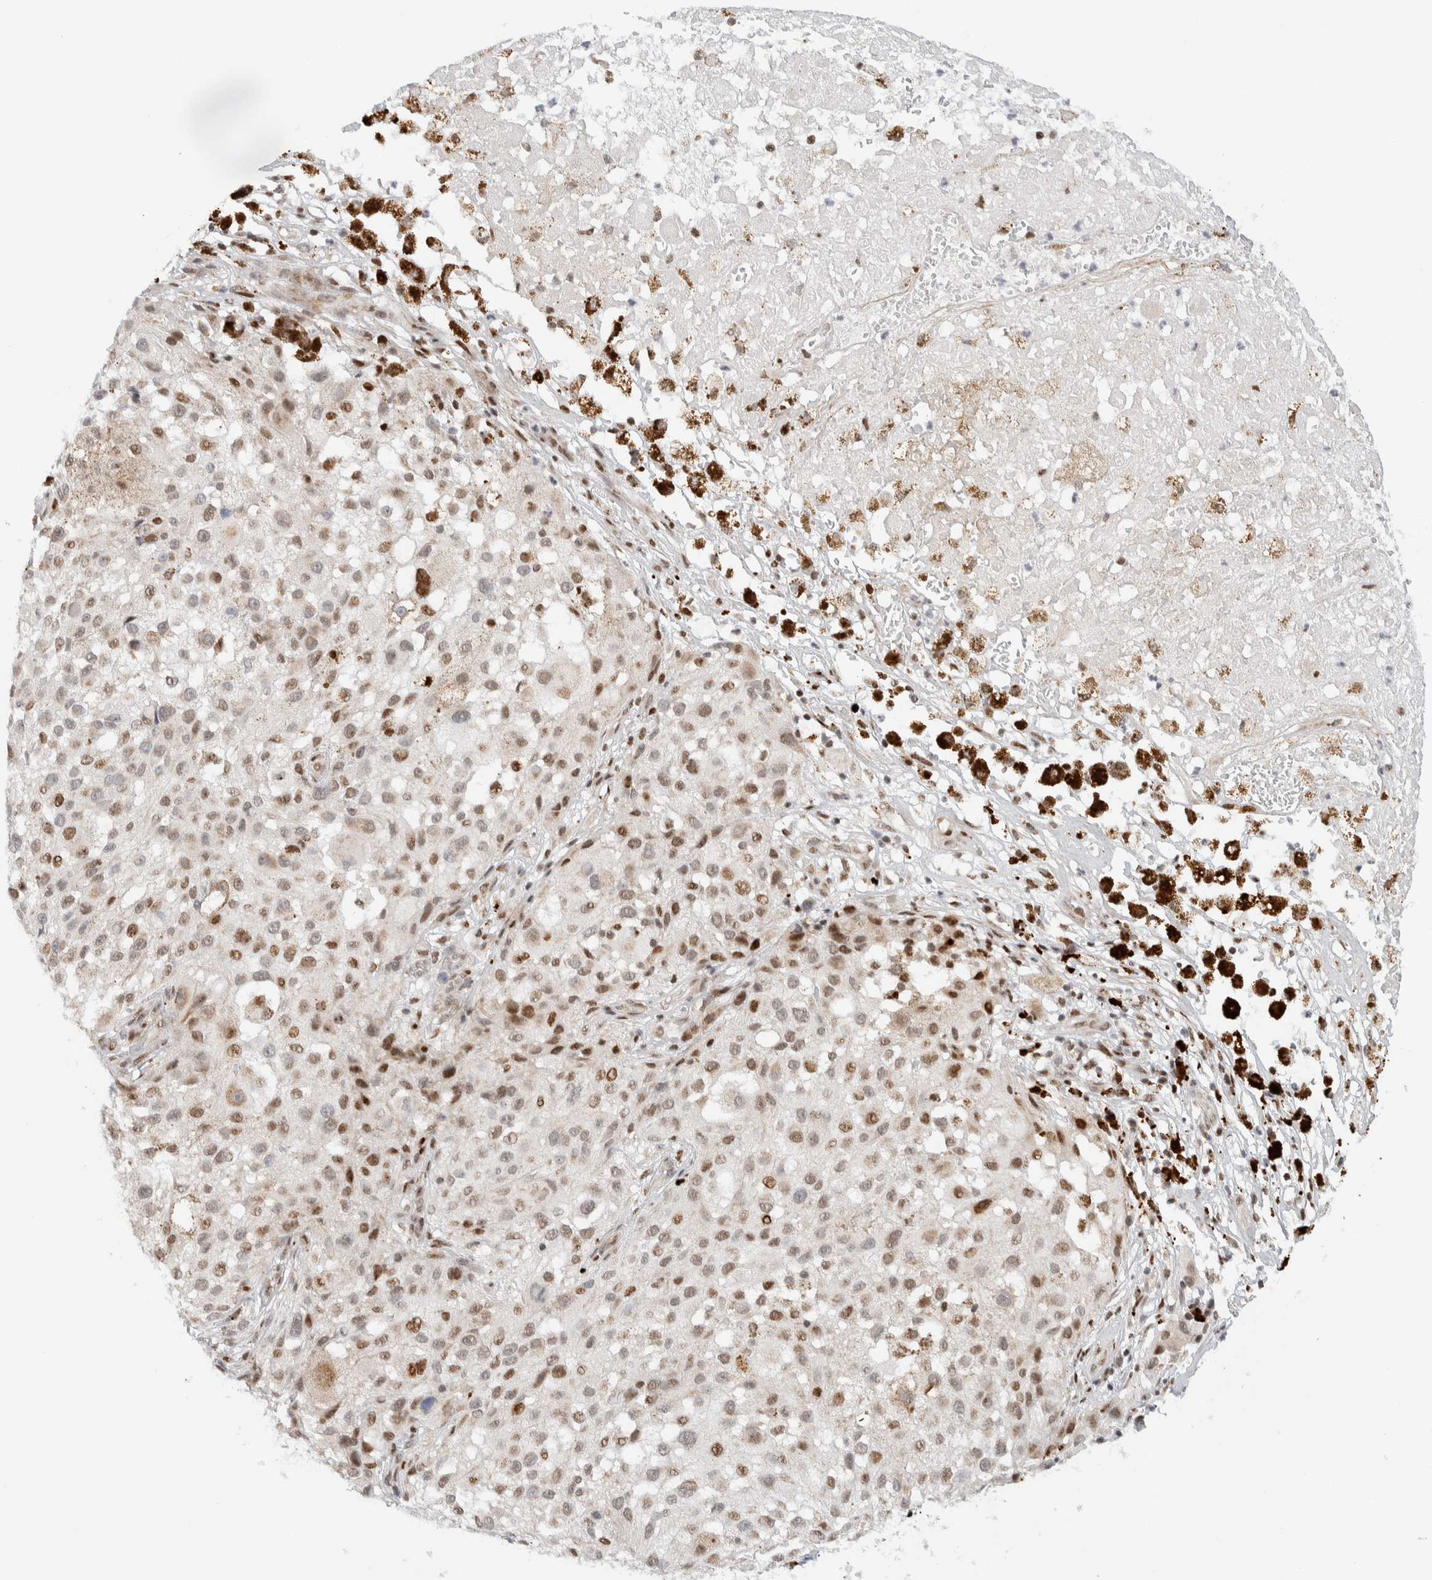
{"staining": {"intensity": "moderate", "quantity": "25%-75%", "location": "nuclear"}, "tissue": "melanoma", "cell_type": "Tumor cells", "image_type": "cancer", "snomed": [{"axis": "morphology", "description": "Necrosis, NOS"}, {"axis": "morphology", "description": "Malignant melanoma, NOS"}, {"axis": "topography", "description": "Skin"}], "caption": "Protein staining reveals moderate nuclear staining in approximately 25%-75% of tumor cells in melanoma.", "gene": "TSPAN32", "patient": {"sex": "female", "age": 87}}